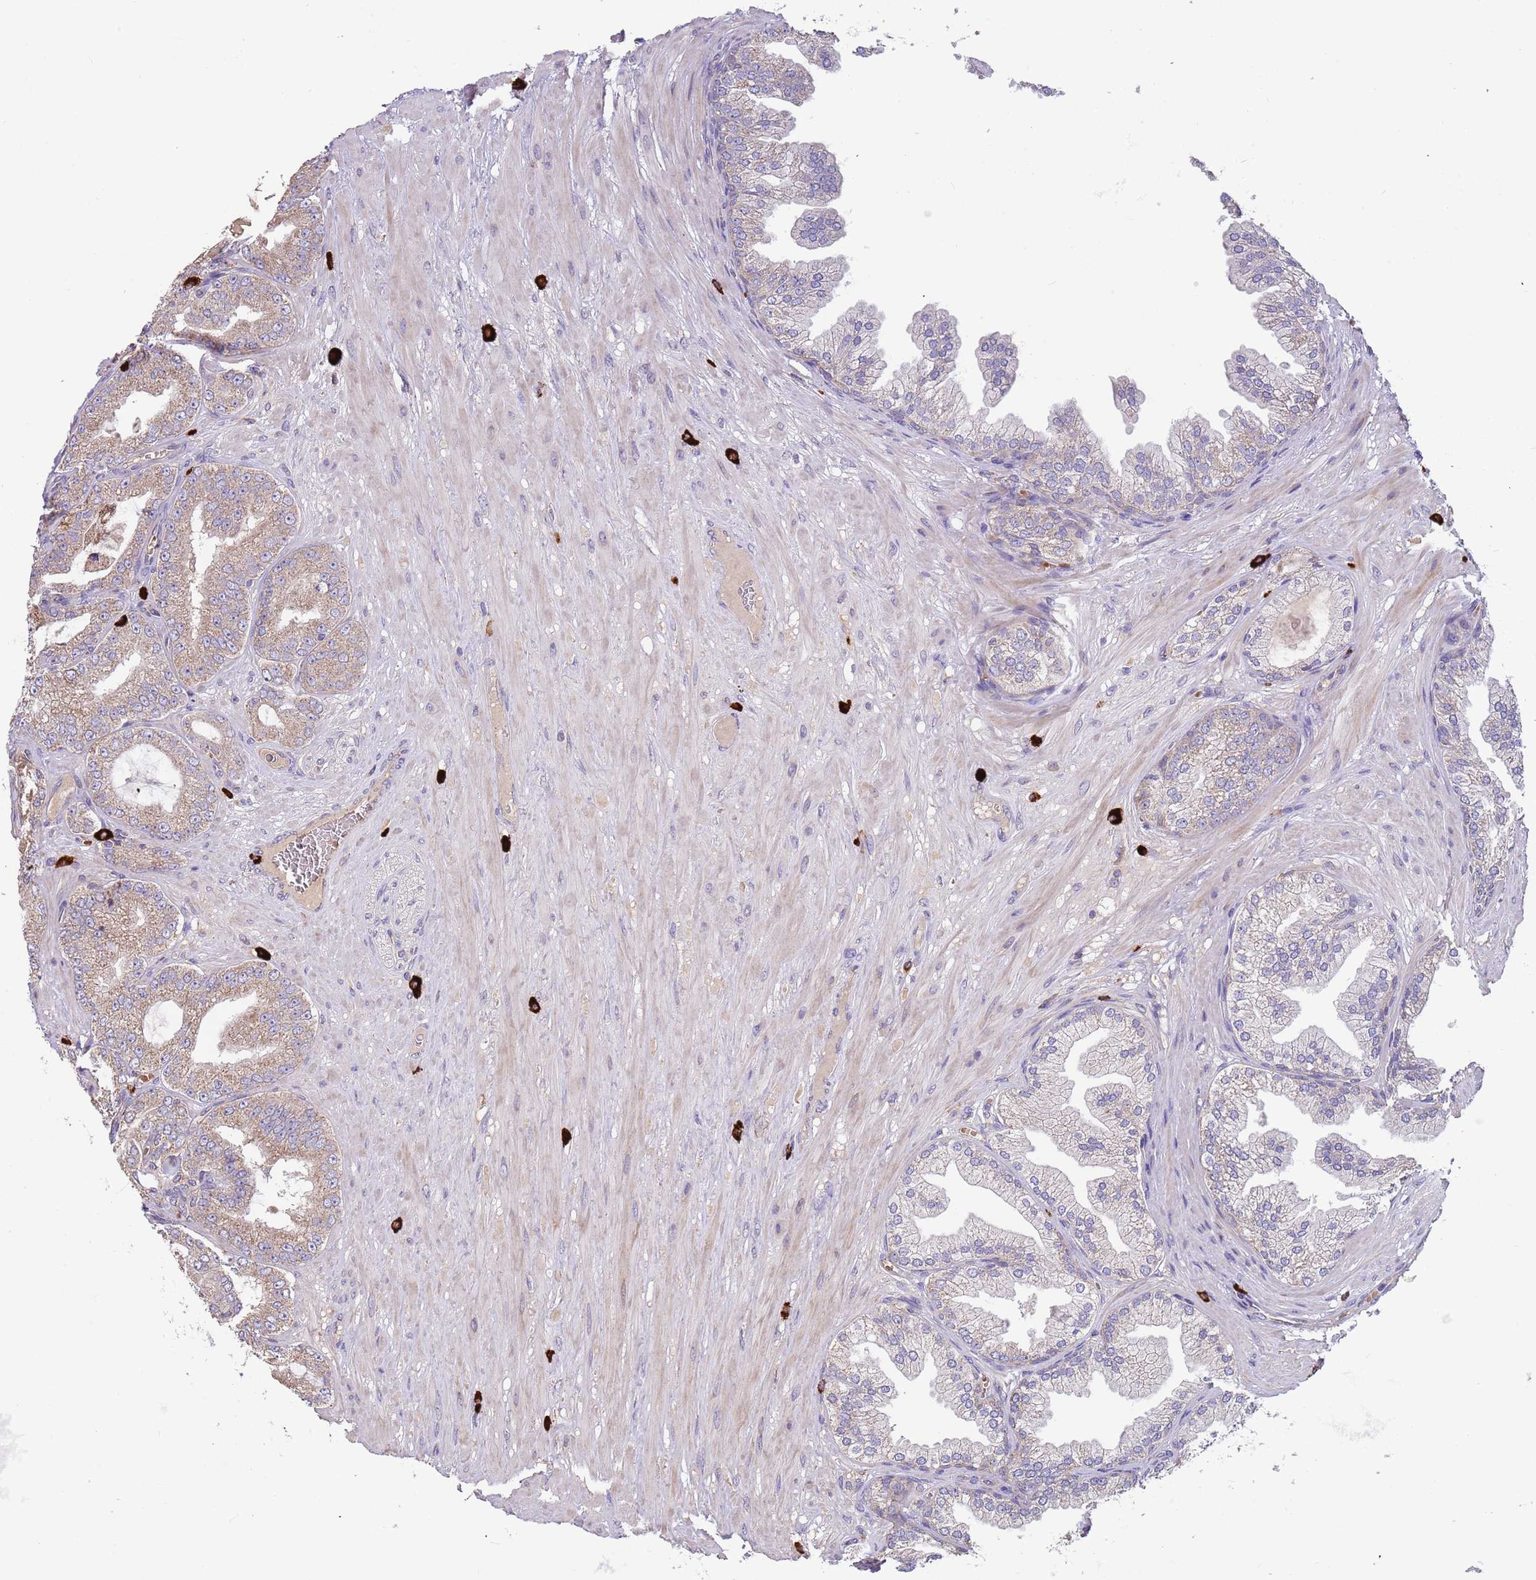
{"staining": {"intensity": "moderate", "quantity": ">75%", "location": "cytoplasmic/membranous"}, "tissue": "prostate cancer", "cell_type": "Tumor cells", "image_type": "cancer", "snomed": [{"axis": "morphology", "description": "Adenocarcinoma, Low grade"}, {"axis": "topography", "description": "Prostate"}], "caption": "Prostate cancer was stained to show a protein in brown. There is medium levels of moderate cytoplasmic/membranous staining in about >75% of tumor cells.", "gene": "TRMO", "patient": {"sex": "male", "age": 63}}